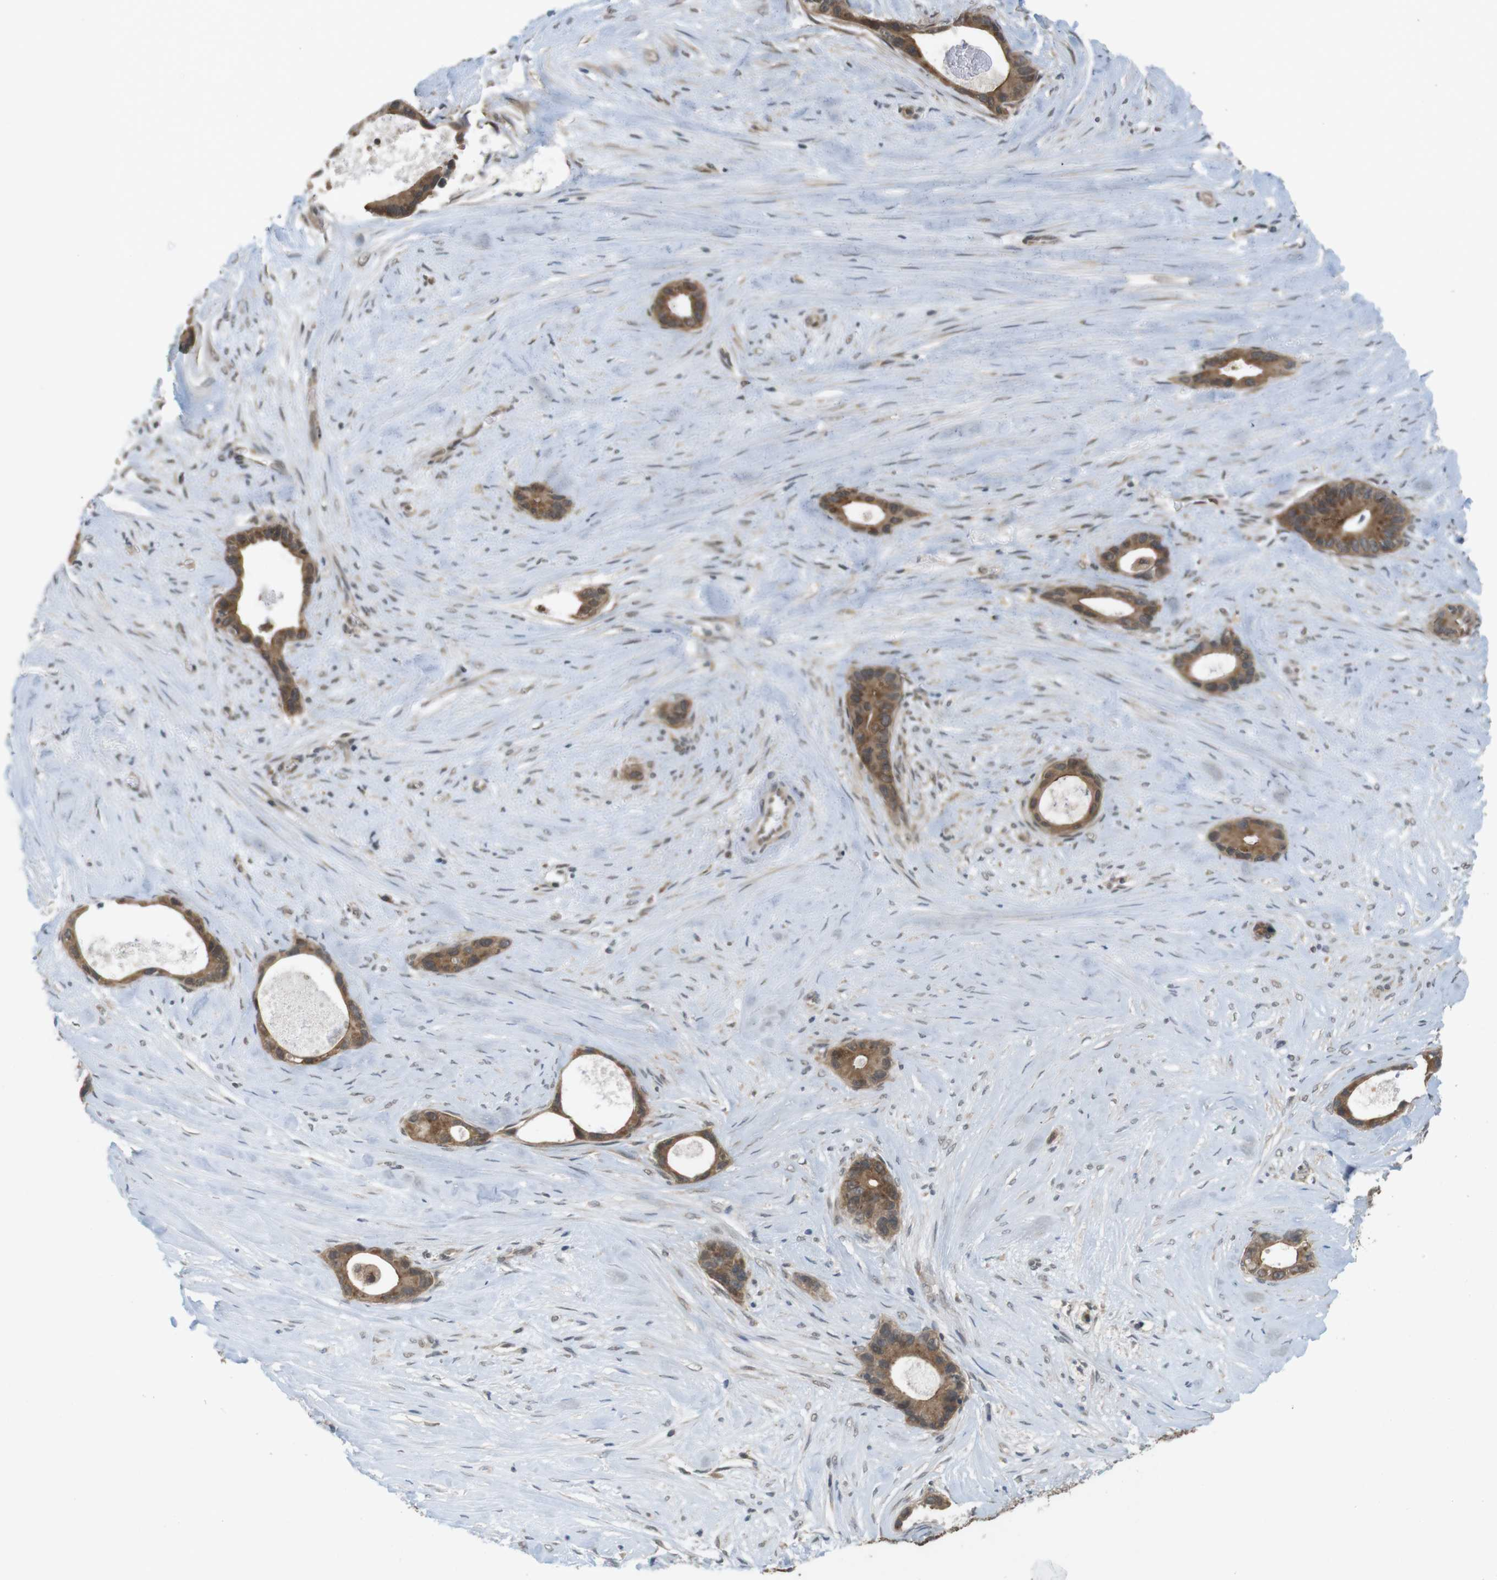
{"staining": {"intensity": "strong", "quantity": ">75%", "location": "cytoplasmic/membranous"}, "tissue": "liver cancer", "cell_type": "Tumor cells", "image_type": "cancer", "snomed": [{"axis": "morphology", "description": "Cholangiocarcinoma"}, {"axis": "topography", "description": "Liver"}], "caption": "Strong cytoplasmic/membranous protein expression is present in about >75% of tumor cells in liver cancer.", "gene": "RNF130", "patient": {"sex": "female", "age": 55}}